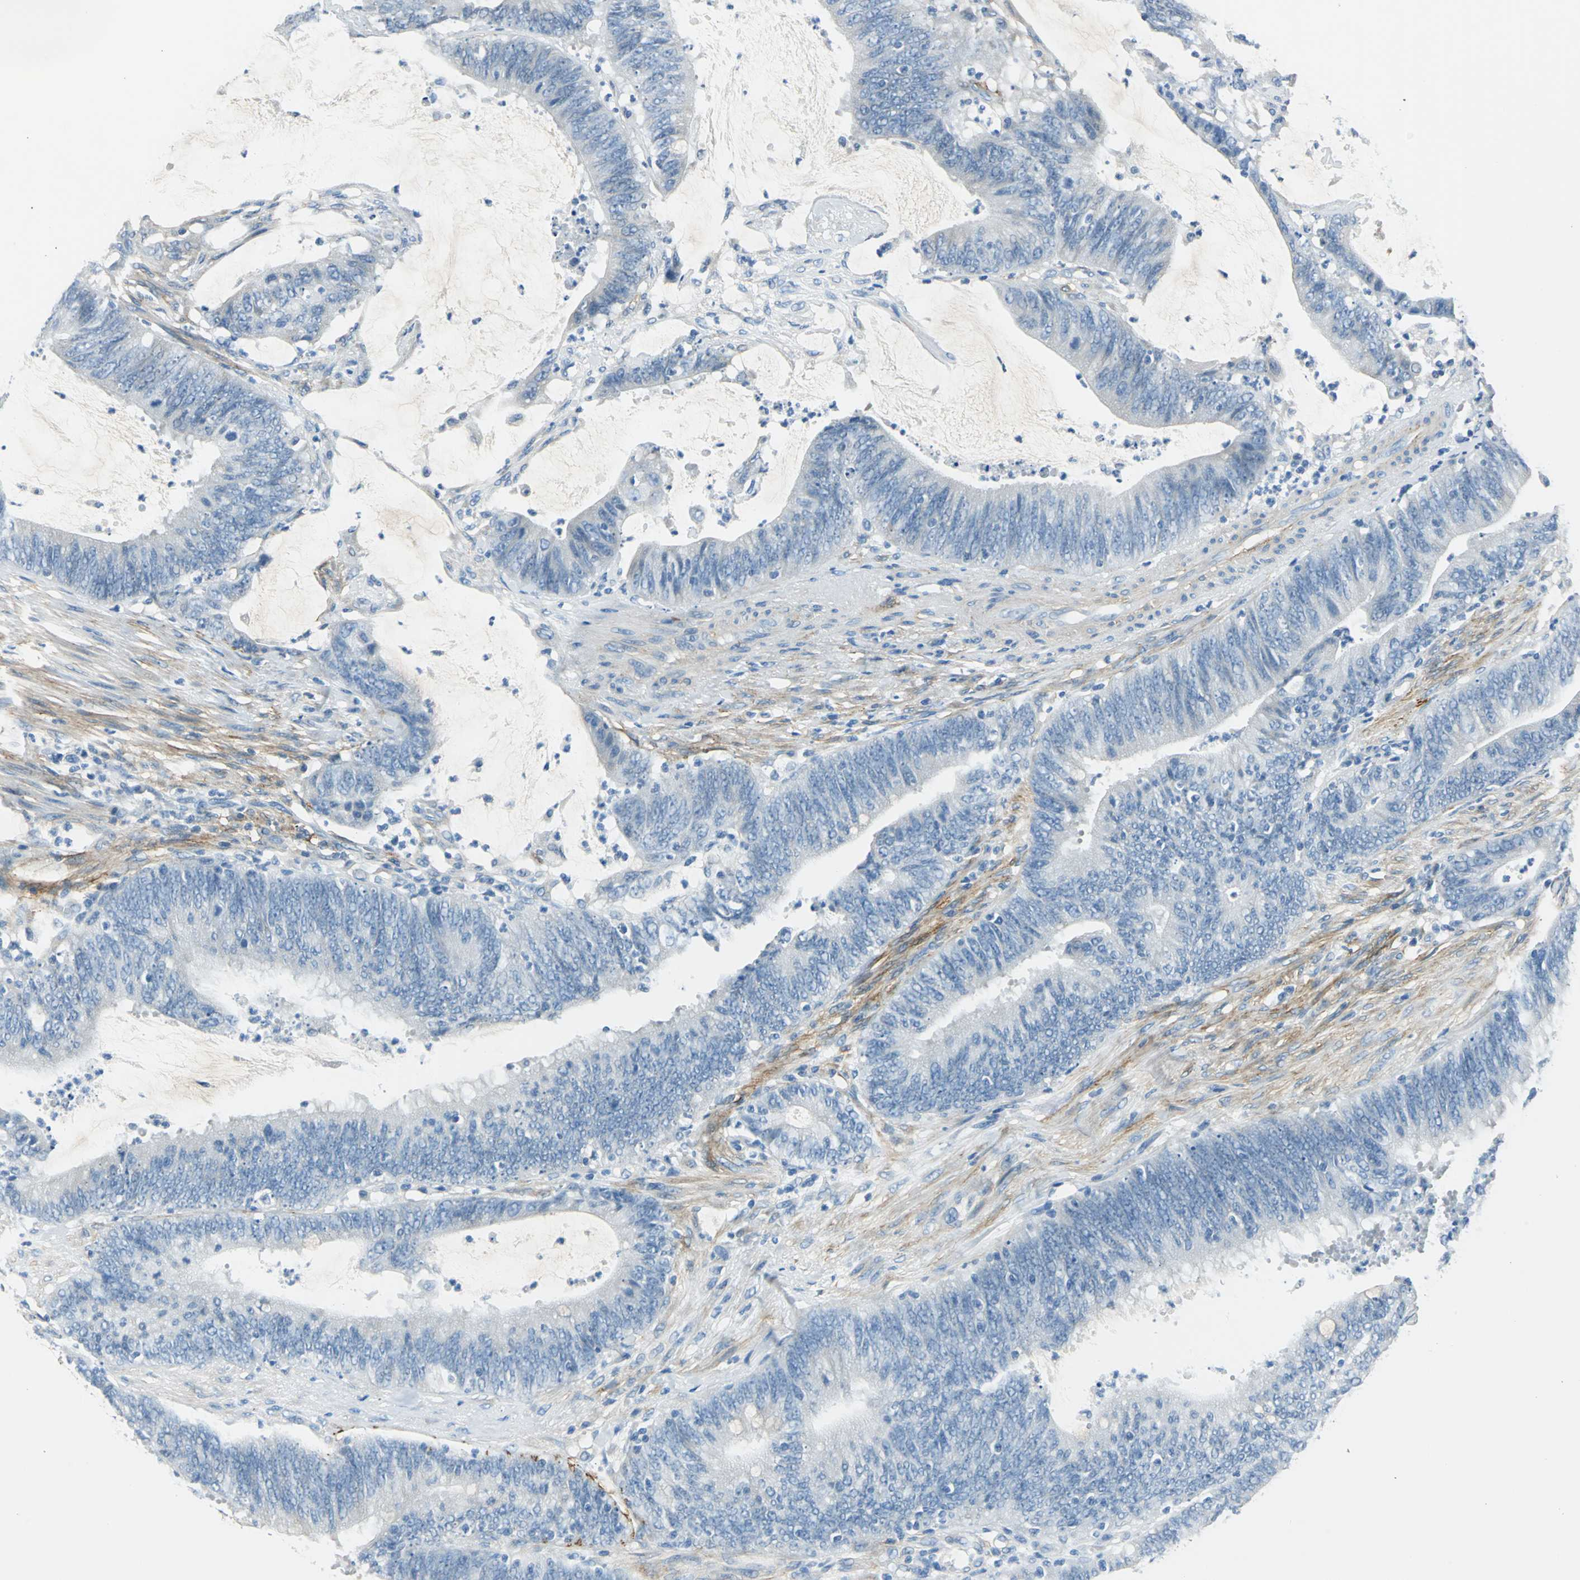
{"staining": {"intensity": "negative", "quantity": "none", "location": "none"}, "tissue": "colorectal cancer", "cell_type": "Tumor cells", "image_type": "cancer", "snomed": [{"axis": "morphology", "description": "Adenocarcinoma, NOS"}, {"axis": "topography", "description": "Rectum"}], "caption": "This is a photomicrograph of immunohistochemistry (IHC) staining of adenocarcinoma (colorectal), which shows no staining in tumor cells. (DAB (3,3'-diaminobenzidine) immunohistochemistry (IHC) with hematoxylin counter stain).", "gene": "AKAP12", "patient": {"sex": "female", "age": 66}}